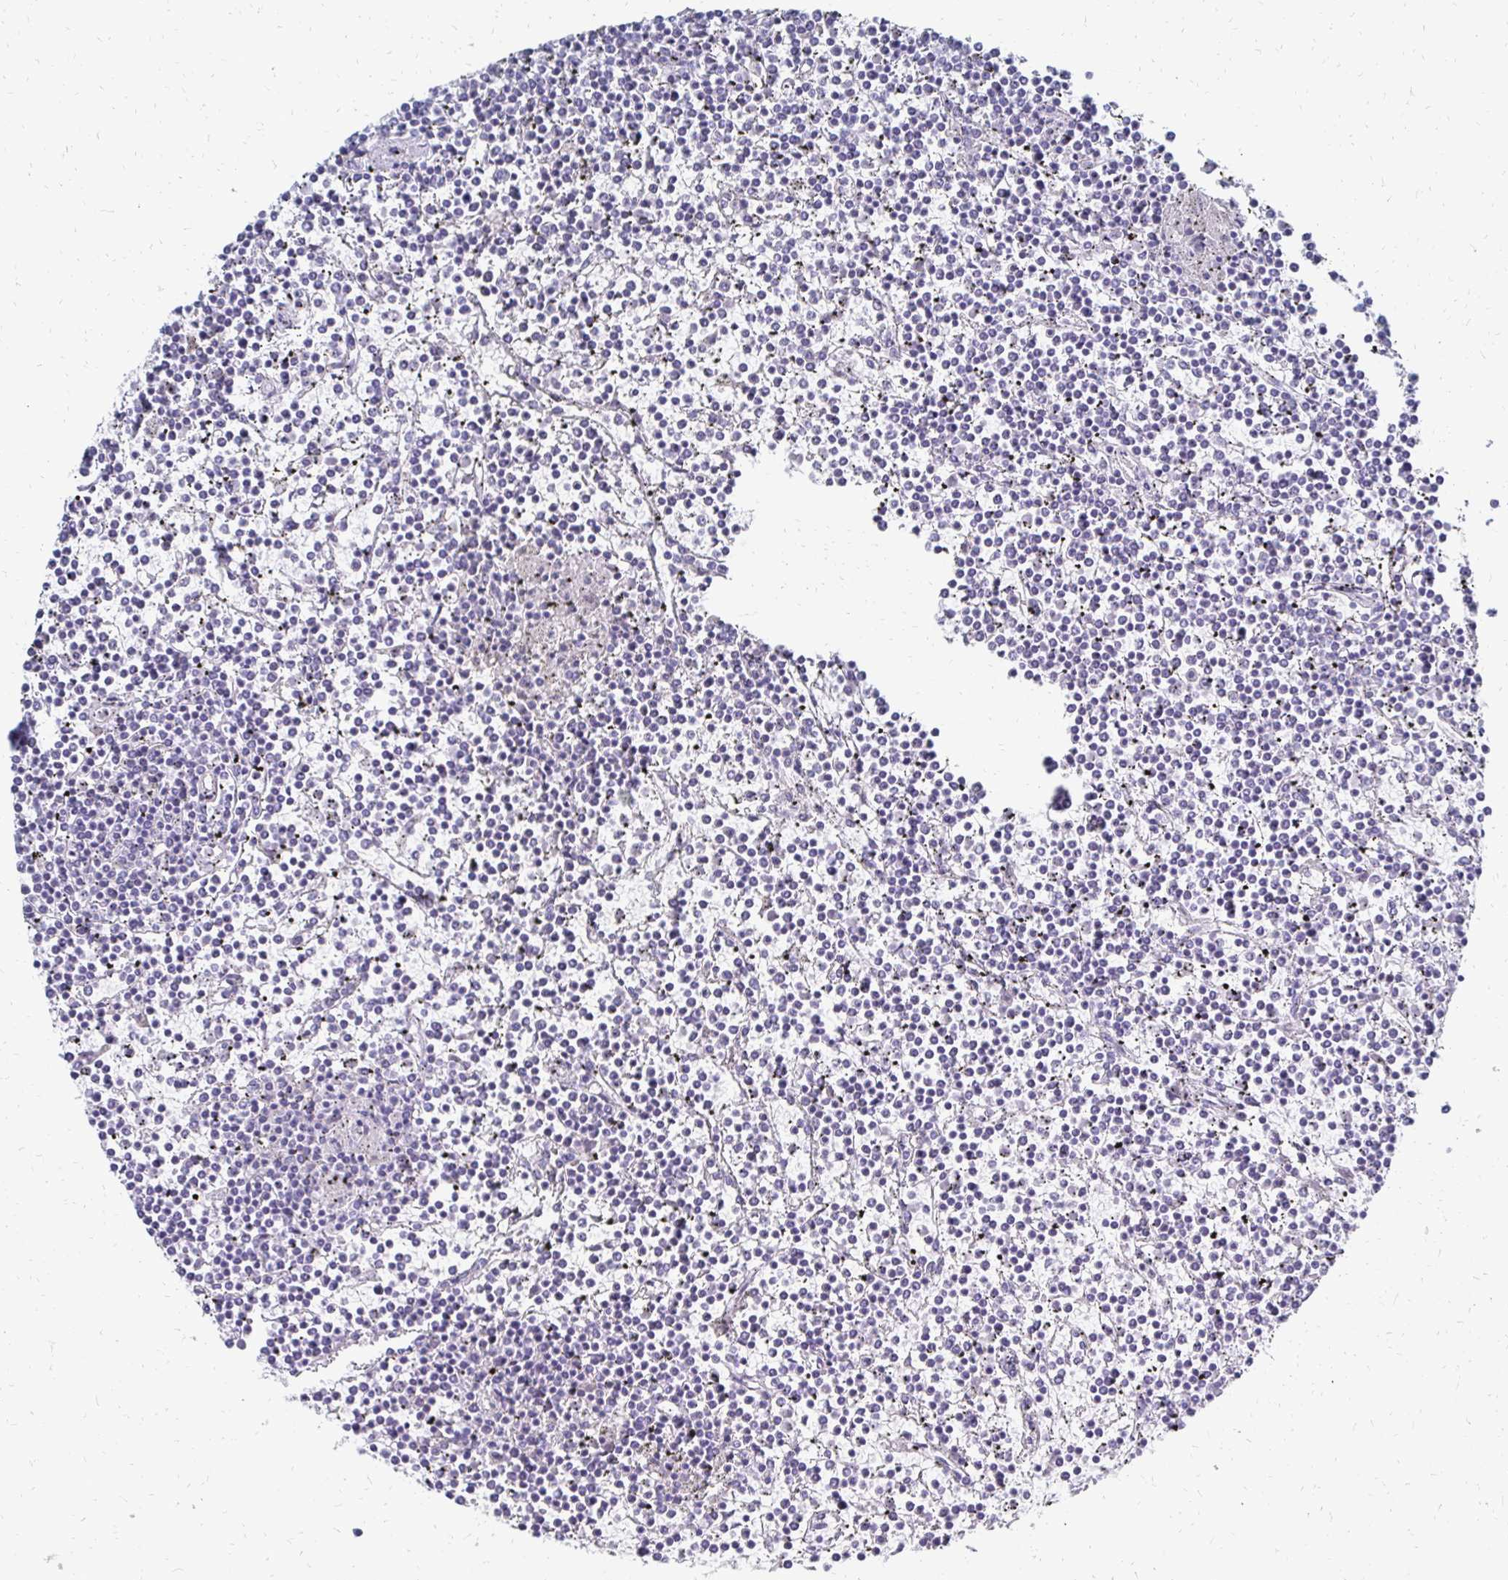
{"staining": {"intensity": "negative", "quantity": "none", "location": "none"}, "tissue": "lymphoma", "cell_type": "Tumor cells", "image_type": "cancer", "snomed": [{"axis": "morphology", "description": "Malignant lymphoma, non-Hodgkin's type, Low grade"}, {"axis": "topography", "description": "Spleen"}], "caption": "Histopathology image shows no protein expression in tumor cells of lymphoma tissue.", "gene": "SYCP3", "patient": {"sex": "female", "age": 19}}